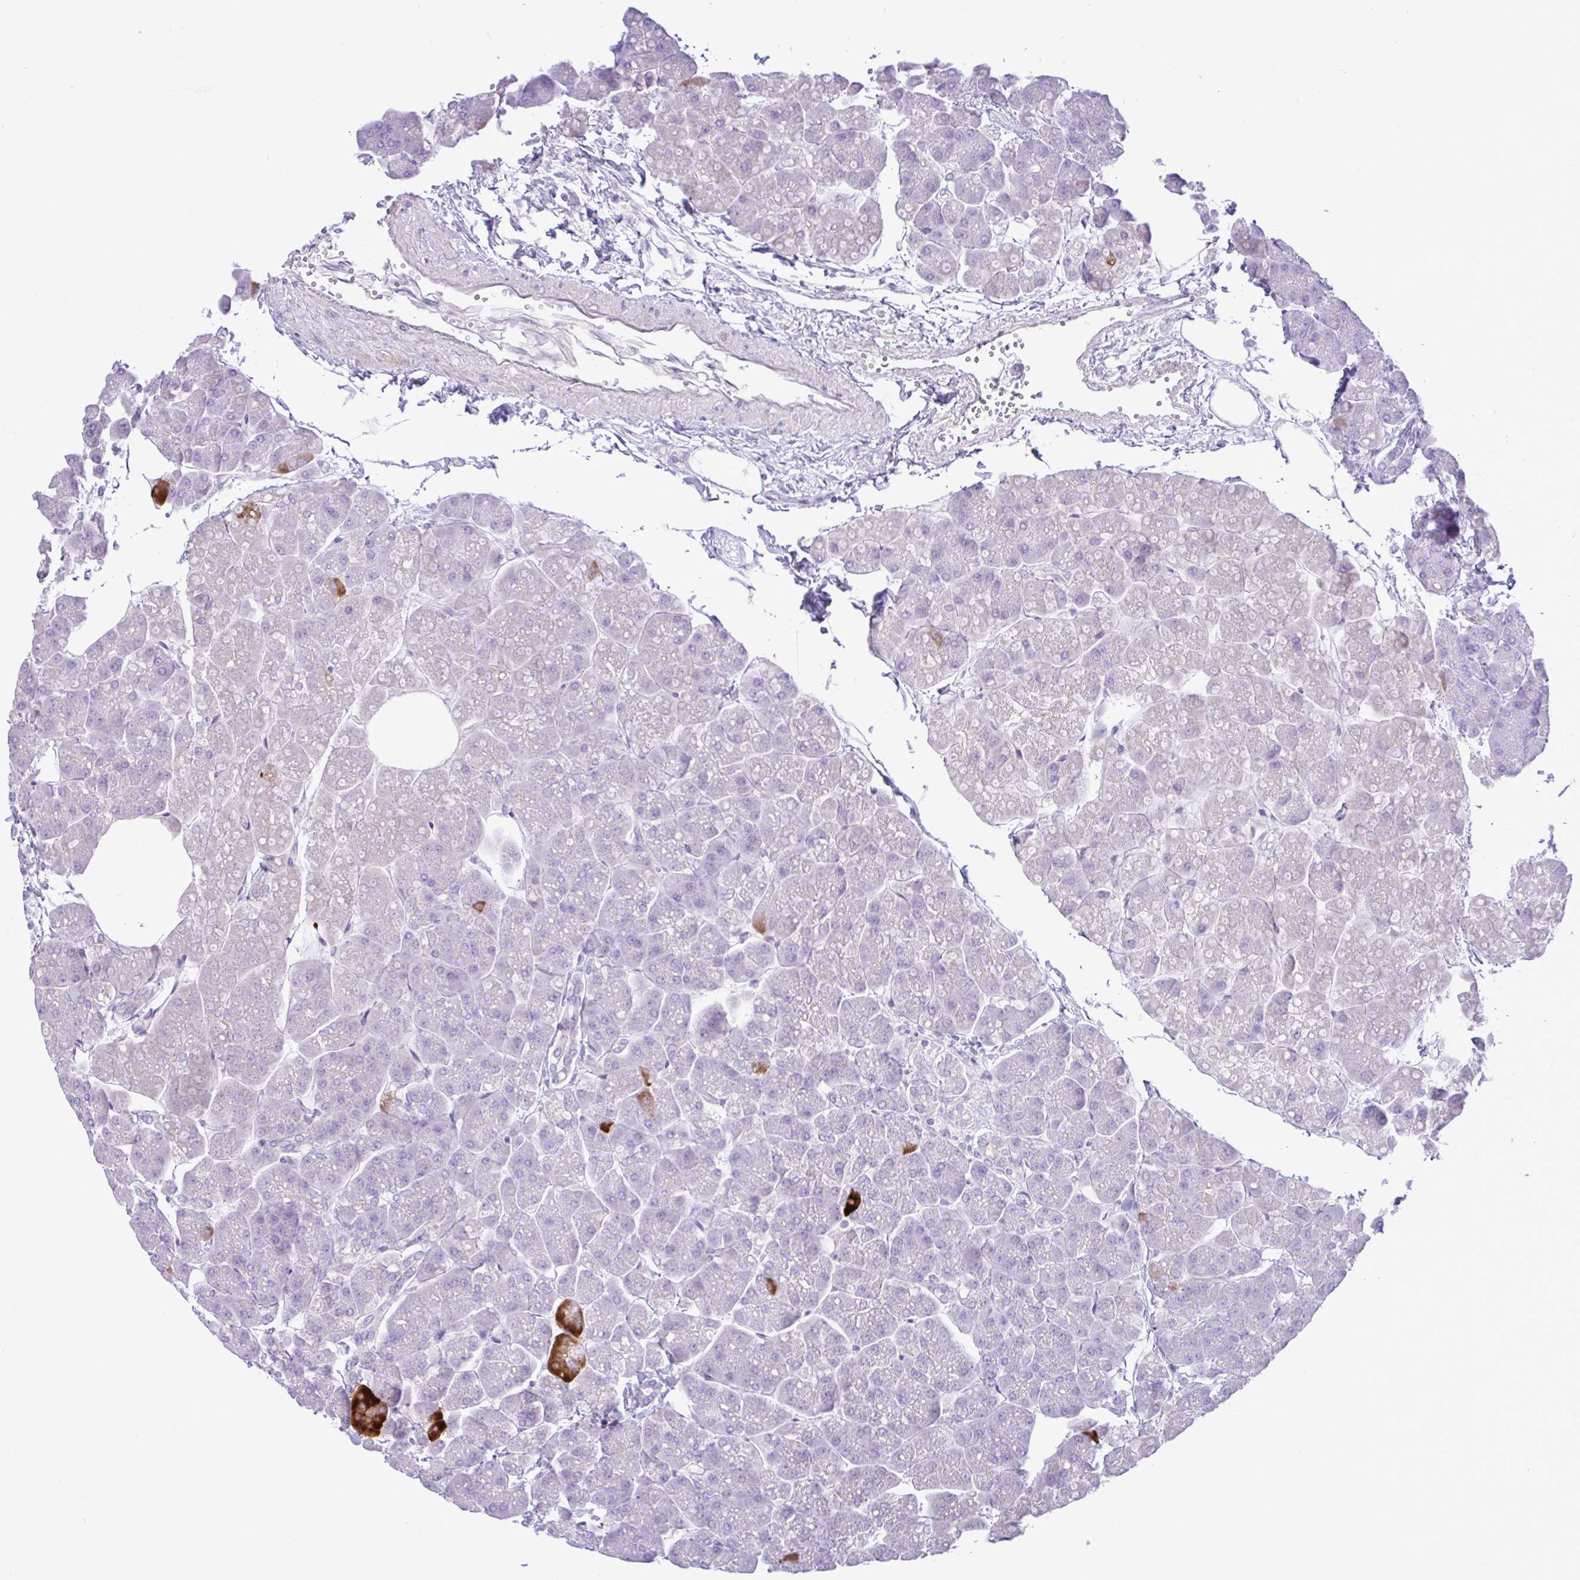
{"staining": {"intensity": "strong", "quantity": "<25%", "location": "cytoplasmic/membranous"}, "tissue": "pancreas", "cell_type": "Exocrine glandular cells", "image_type": "normal", "snomed": [{"axis": "morphology", "description": "Normal tissue, NOS"}, {"axis": "topography", "description": "Pancreas"}, {"axis": "topography", "description": "Peripheral nerve tissue"}], "caption": "Pancreas stained with DAB (3,3'-diaminobenzidine) IHC exhibits medium levels of strong cytoplasmic/membranous staining in about <25% of exocrine glandular cells.", "gene": "ZNF101", "patient": {"sex": "male", "age": 54}}